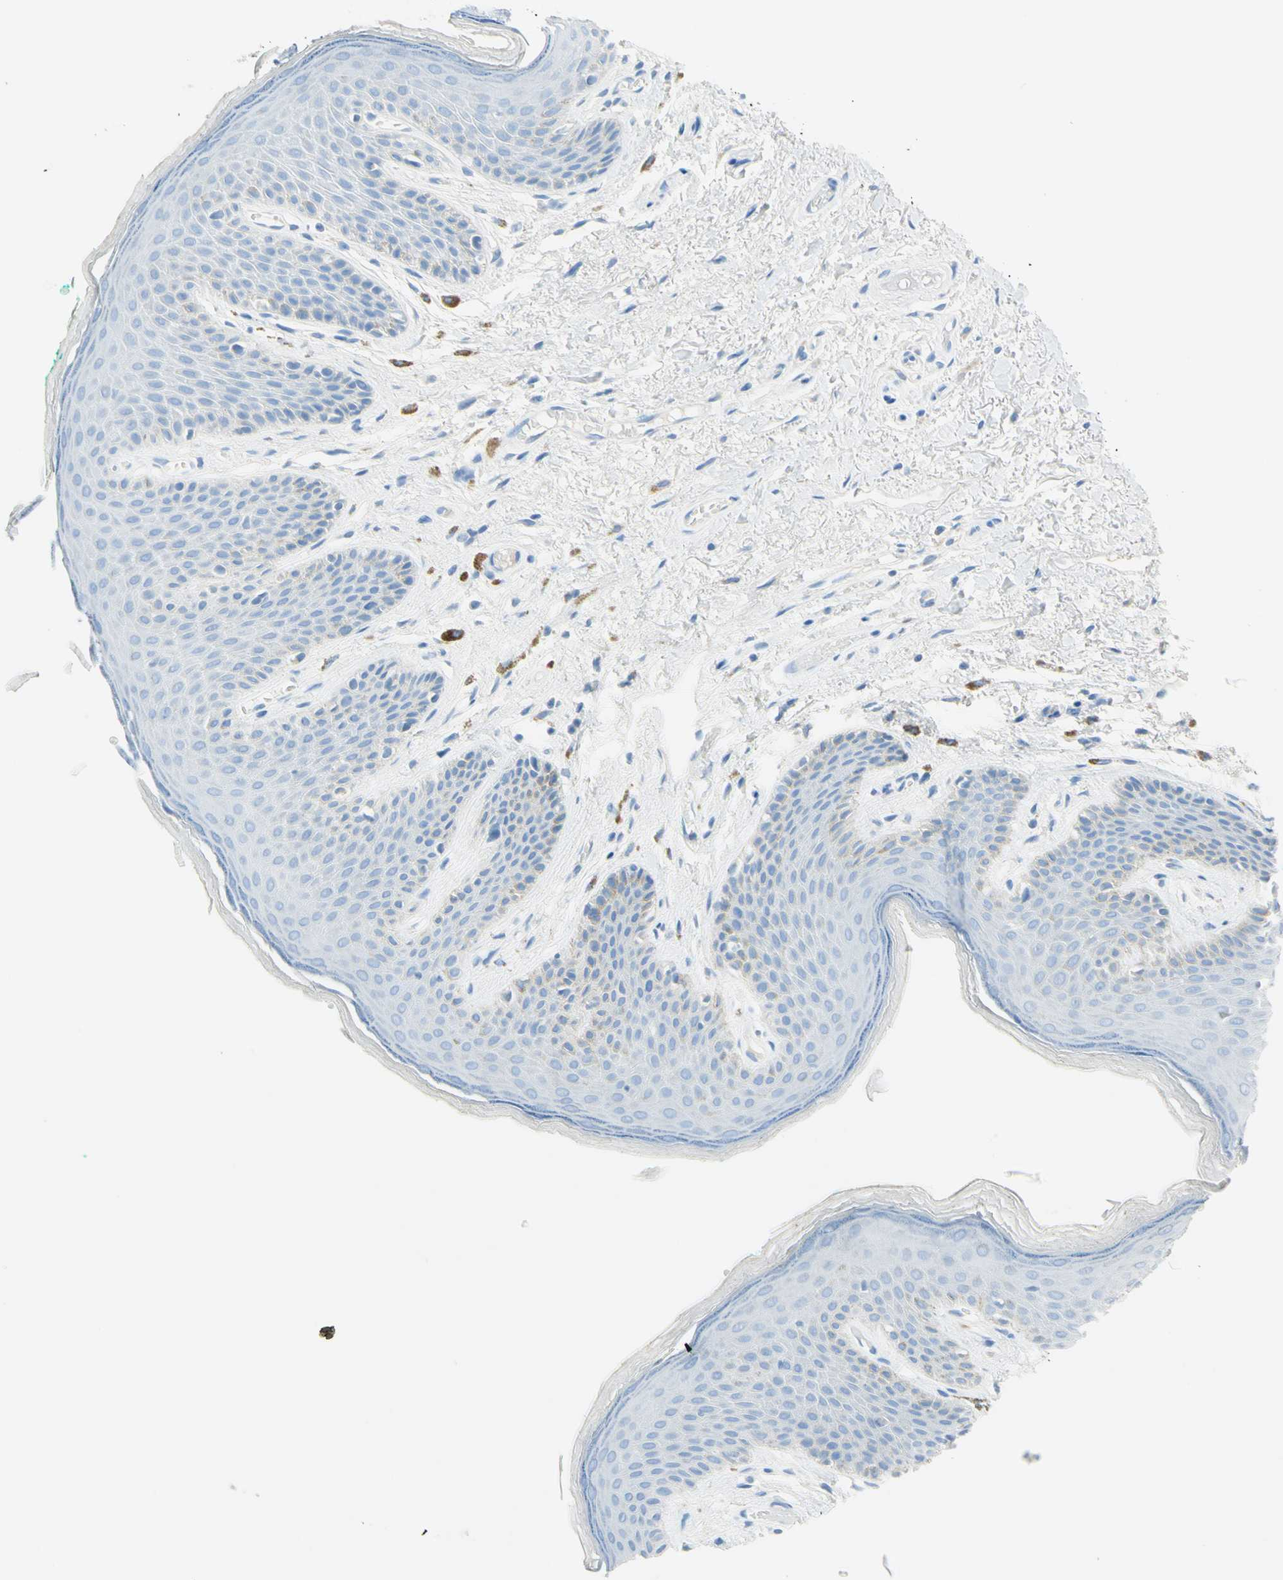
{"staining": {"intensity": "negative", "quantity": "none", "location": "none"}, "tissue": "skin", "cell_type": "Epidermal cells", "image_type": "normal", "snomed": [{"axis": "morphology", "description": "Normal tissue, NOS"}, {"axis": "topography", "description": "Anal"}], "caption": "This image is of normal skin stained with IHC to label a protein in brown with the nuclei are counter-stained blue. There is no staining in epidermal cells.", "gene": "IL6ST", "patient": {"sex": "male", "age": 74}}